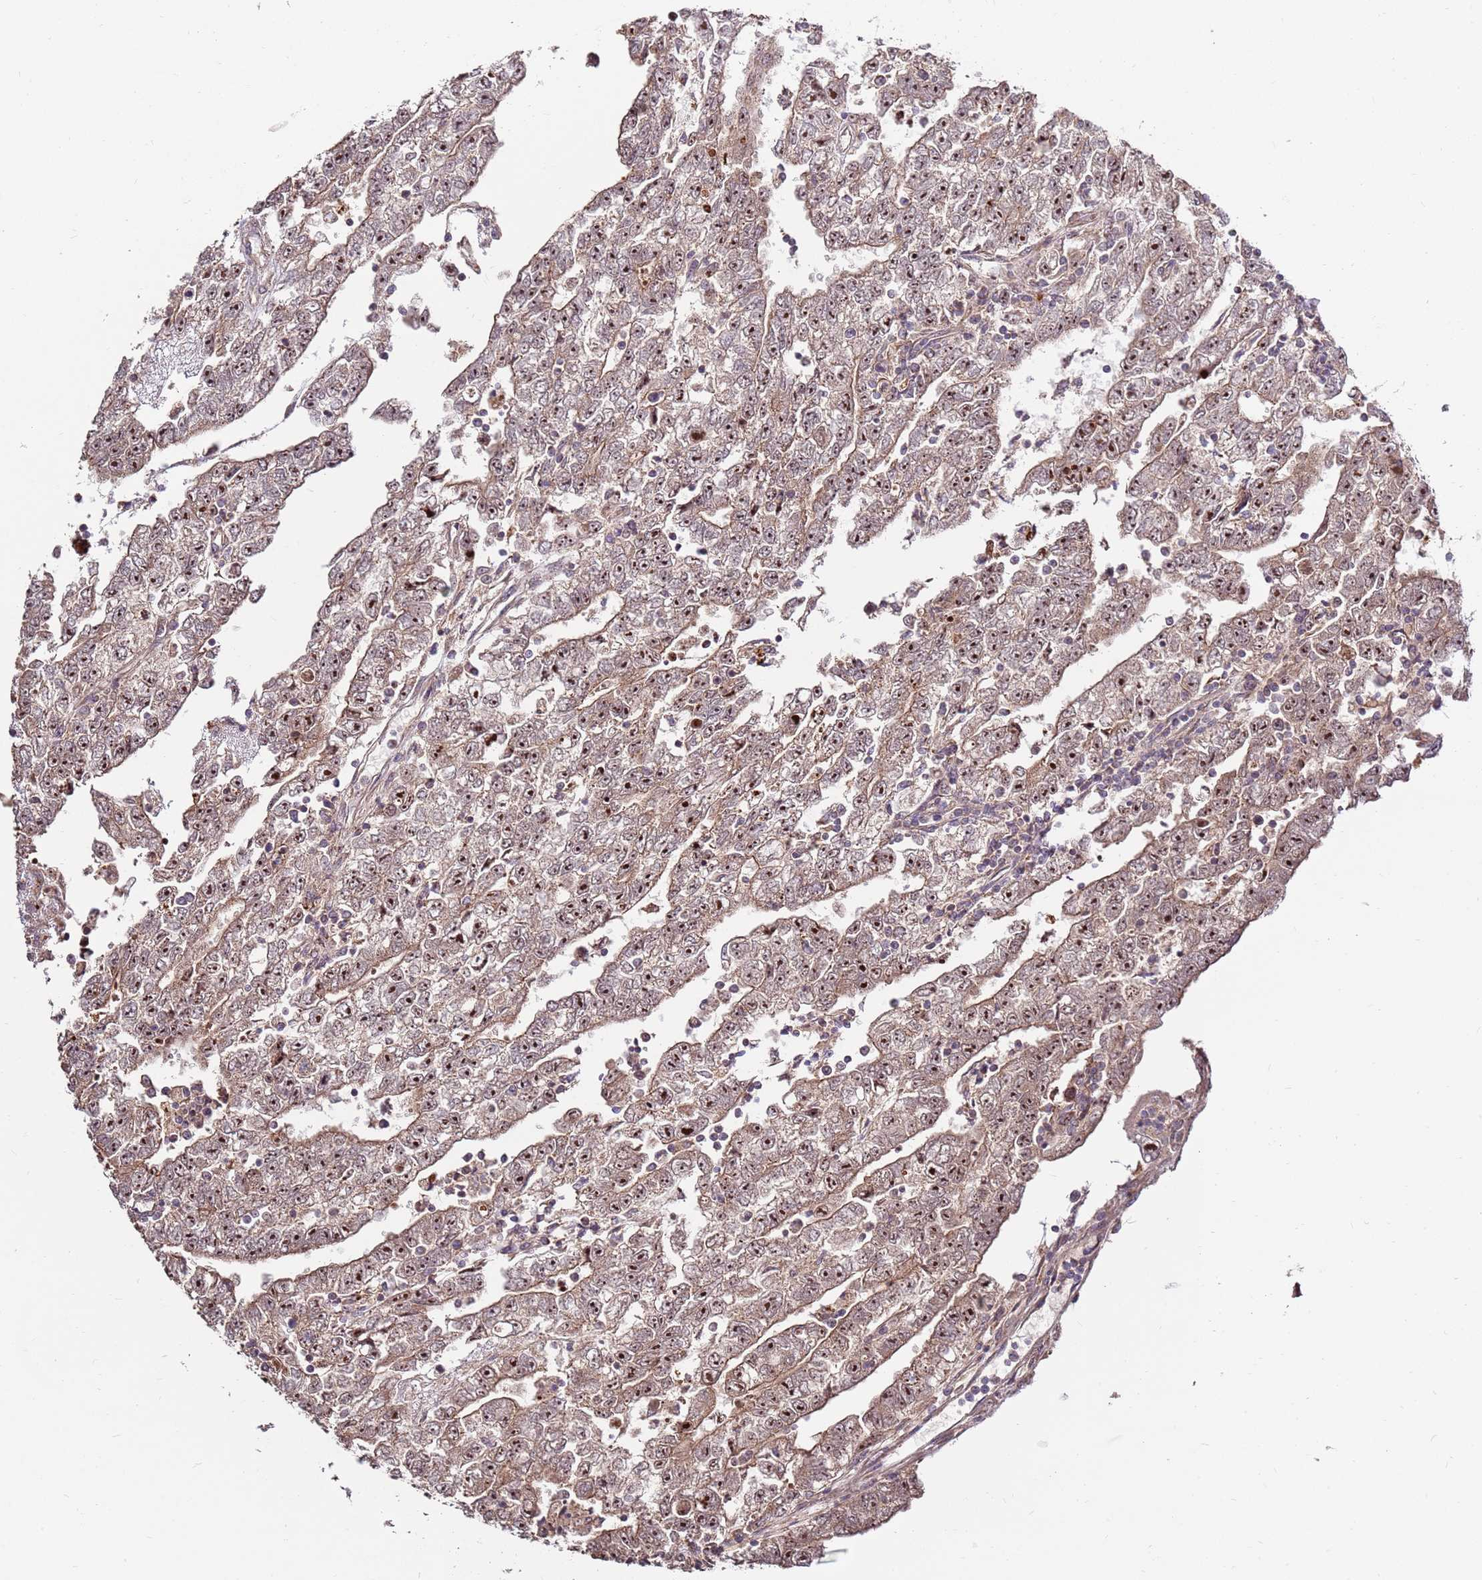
{"staining": {"intensity": "moderate", "quantity": ">75%", "location": "cytoplasmic/membranous,nuclear"}, "tissue": "testis cancer", "cell_type": "Tumor cells", "image_type": "cancer", "snomed": [{"axis": "morphology", "description": "Carcinoma, Embryonal, NOS"}, {"axis": "topography", "description": "Testis"}], "caption": "Immunohistochemistry (IHC) staining of testis cancer (embryonal carcinoma), which exhibits medium levels of moderate cytoplasmic/membranous and nuclear expression in approximately >75% of tumor cells indicating moderate cytoplasmic/membranous and nuclear protein positivity. The staining was performed using DAB (3,3'-diaminobenzidine) (brown) for protein detection and nuclei were counterstained in hematoxylin (blue).", "gene": "KIF25", "patient": {"sex": "male", "age": 25}}